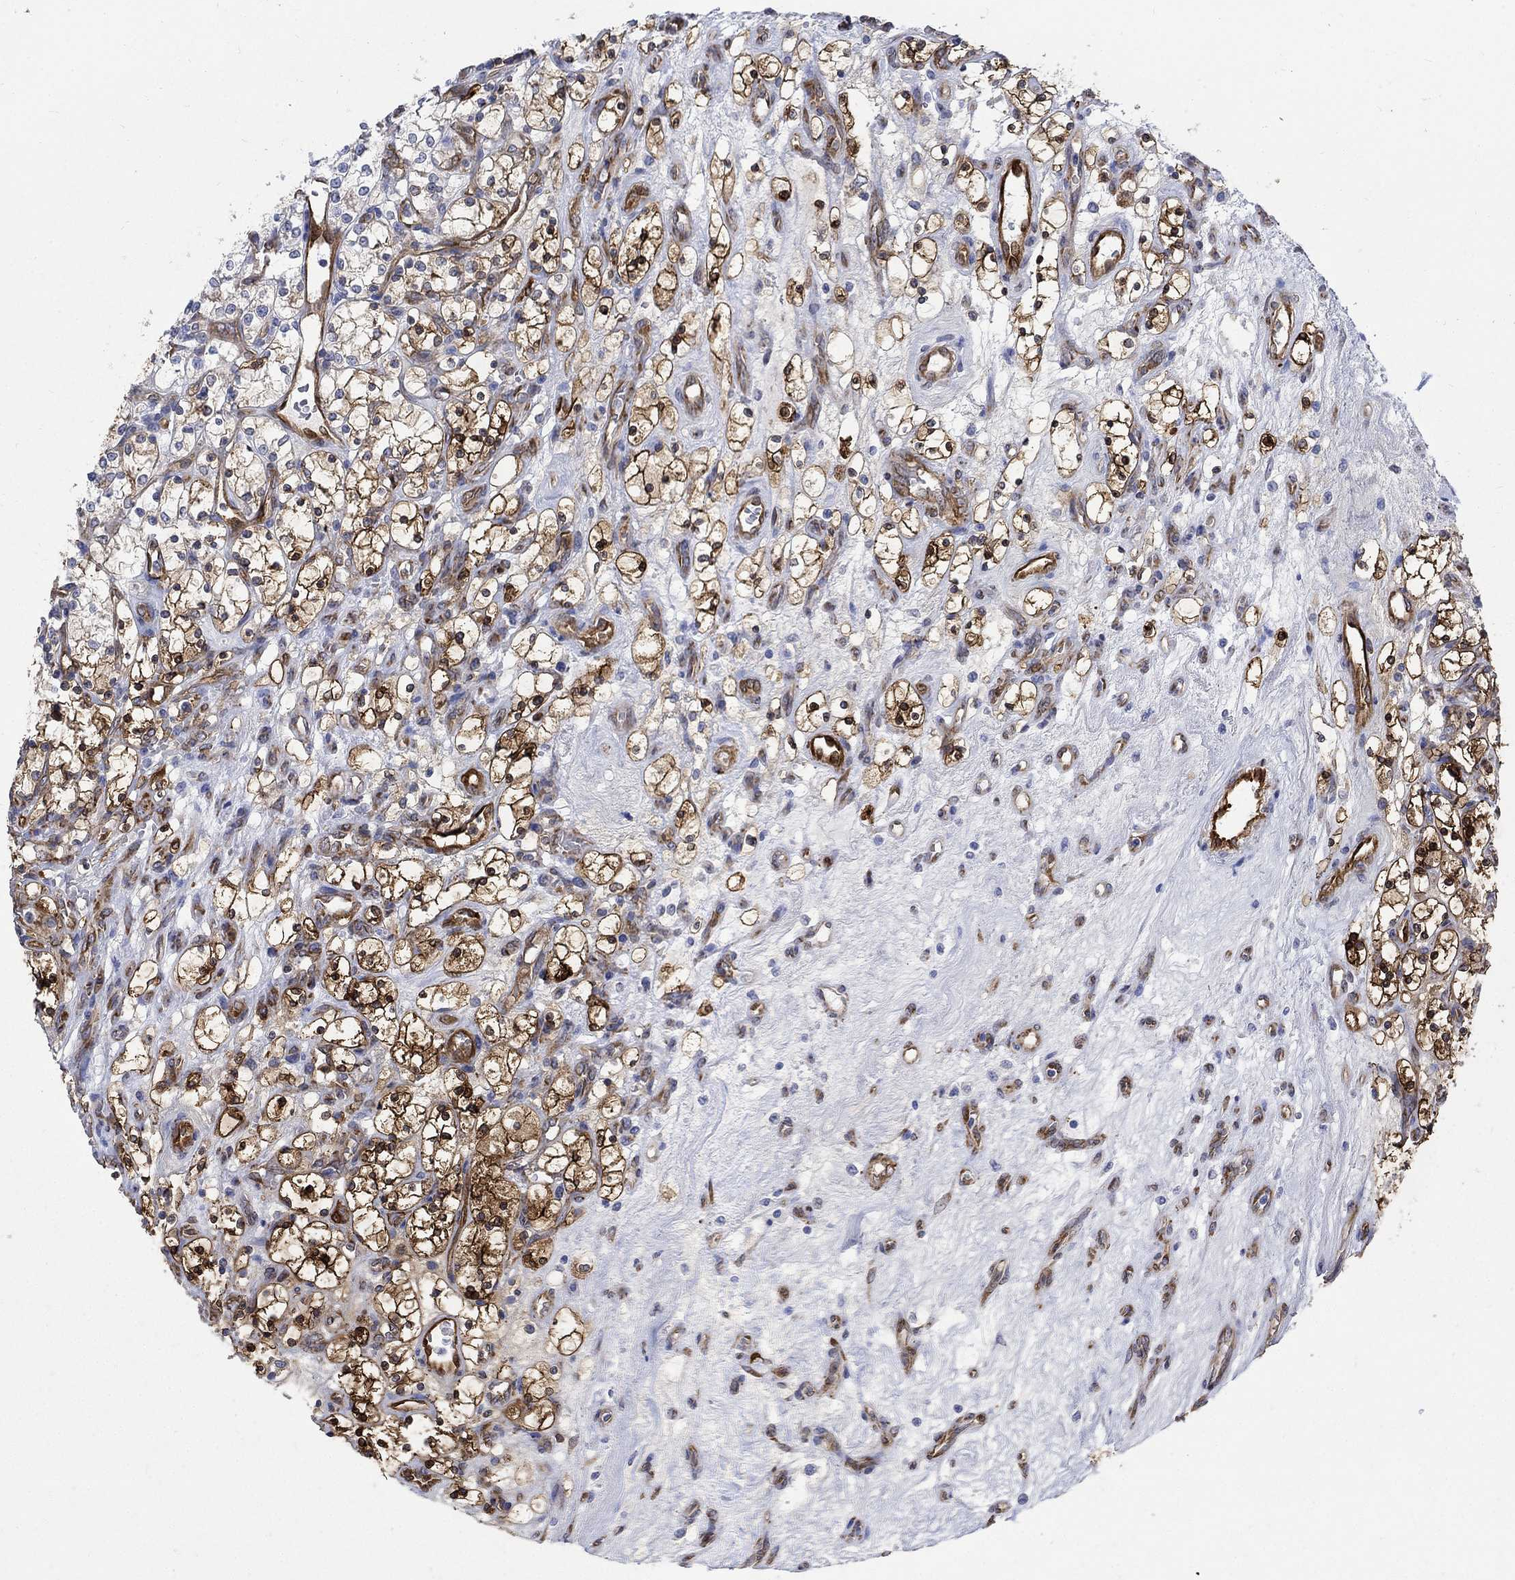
{"staining": {"intensity": "strong", "quantity": "25%-75%", "location": "cytoplasmic/membranous"}, "tissue": "renal cancer", "cell_type": "Tumor cells", "image_type": "cancer", "snomed": [{"axis": "morphology", "description": "Adenocarcinoma, NOS"}, {"axis": "topography", "description": "Kidney"}], "caption": "A brown stain labels strong cytoplasmic/membranous positivity of a protein in human renal adenocarcinoma tumor cells.", "gene": "TGM2", "patient": {"sex": "female", "age": 69}}